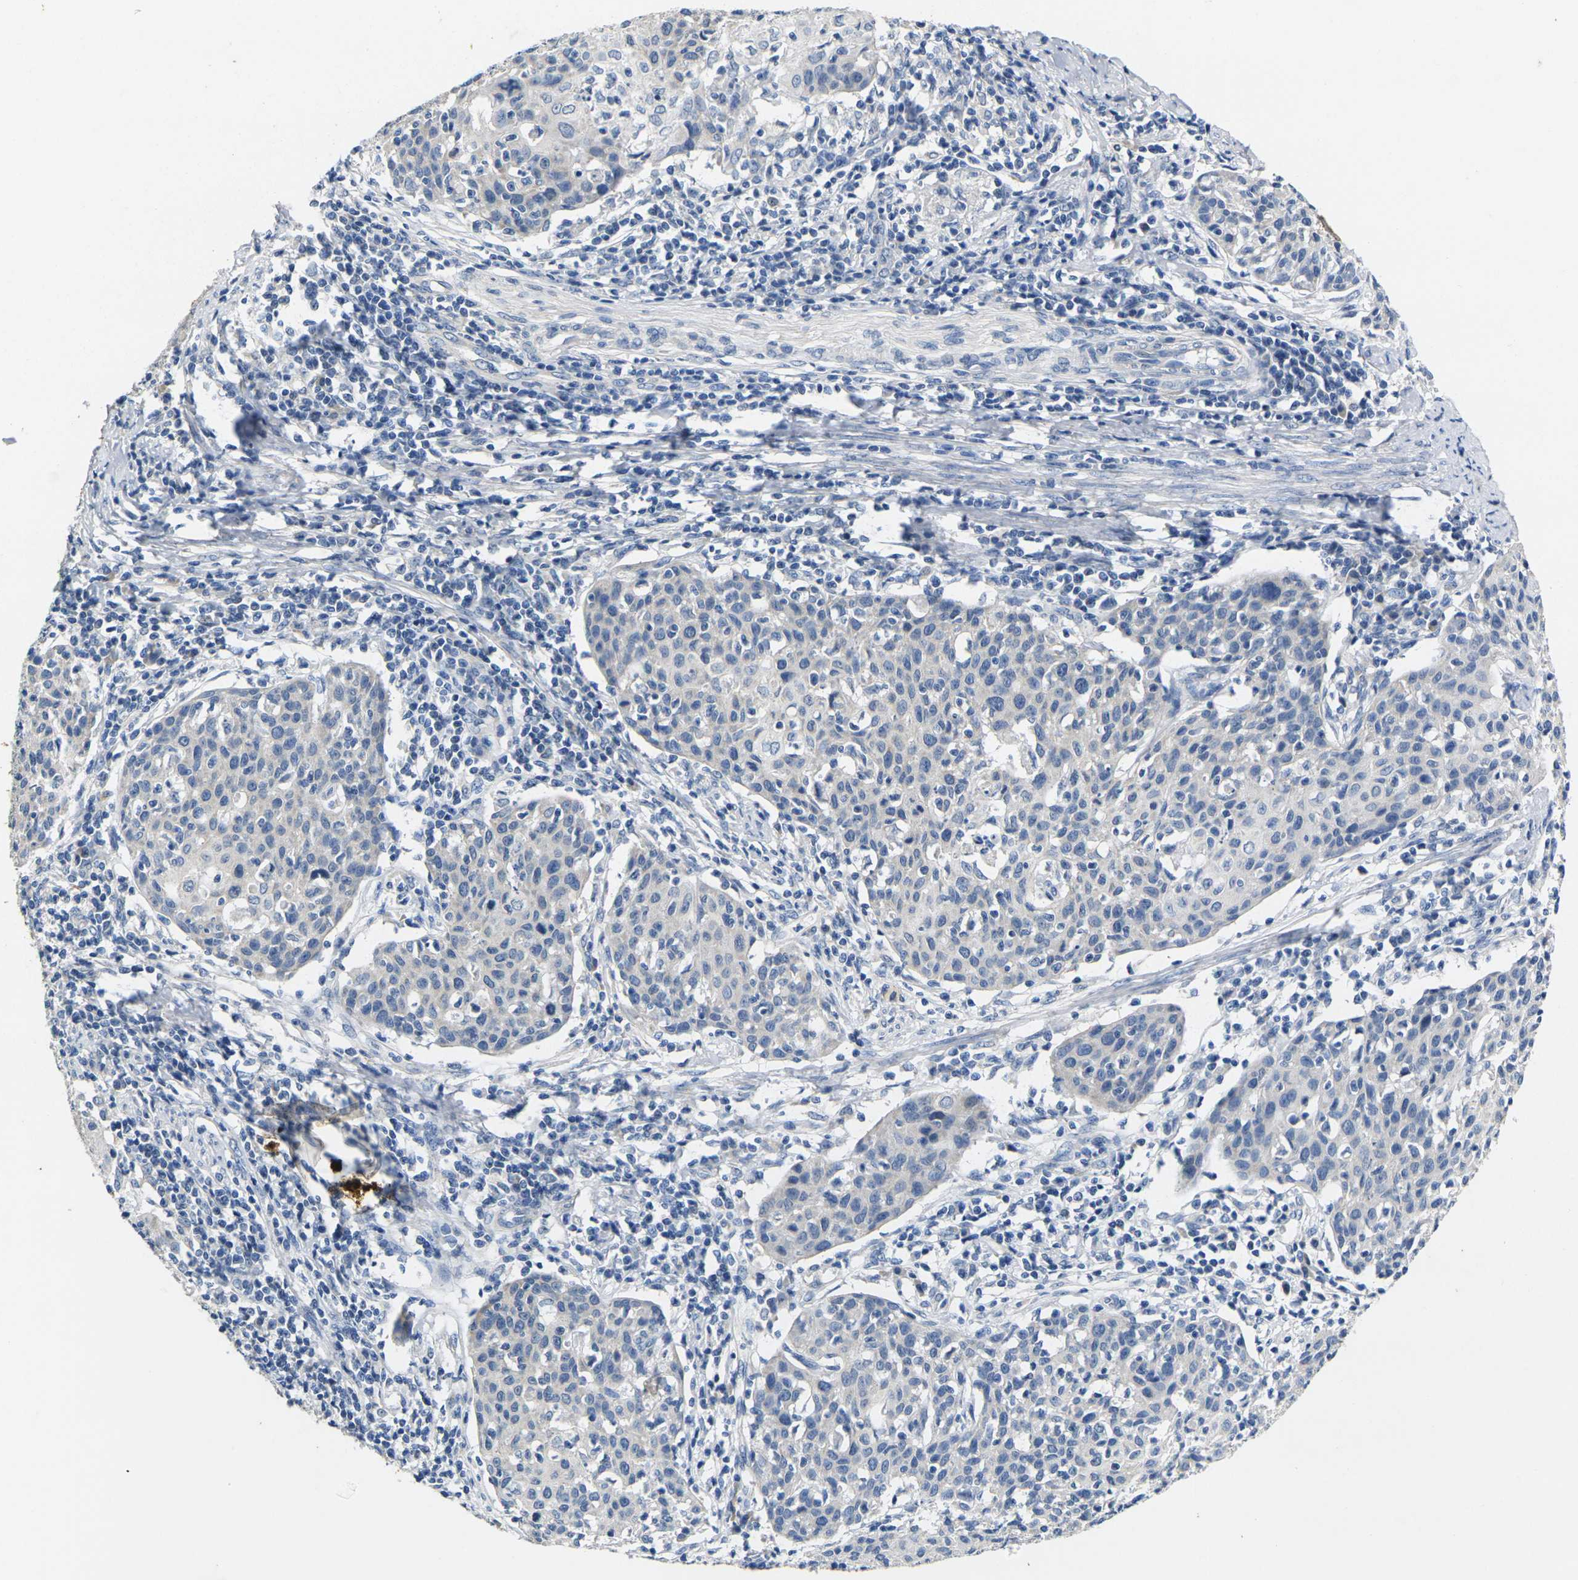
{"staining": {"intensity": "negative", "quantity": "none", "location": "none"}, "tissue": "cervical cancer", "cell_type": "Tumor cells", "image_type": "cancer", "snomed": [{"axis": "morphology", "description": "Squamous cell carcinoma, NOS"}, {"axis": "topography", "description": "Cervix"}], "caption": "Squamous cell carcinoma (cervical) stained for a protein using immunohistochemistry (IHC) shows no staining tumor cells.", "gene": "NOCT", "patient": {"sex": "female", "age": 38}}